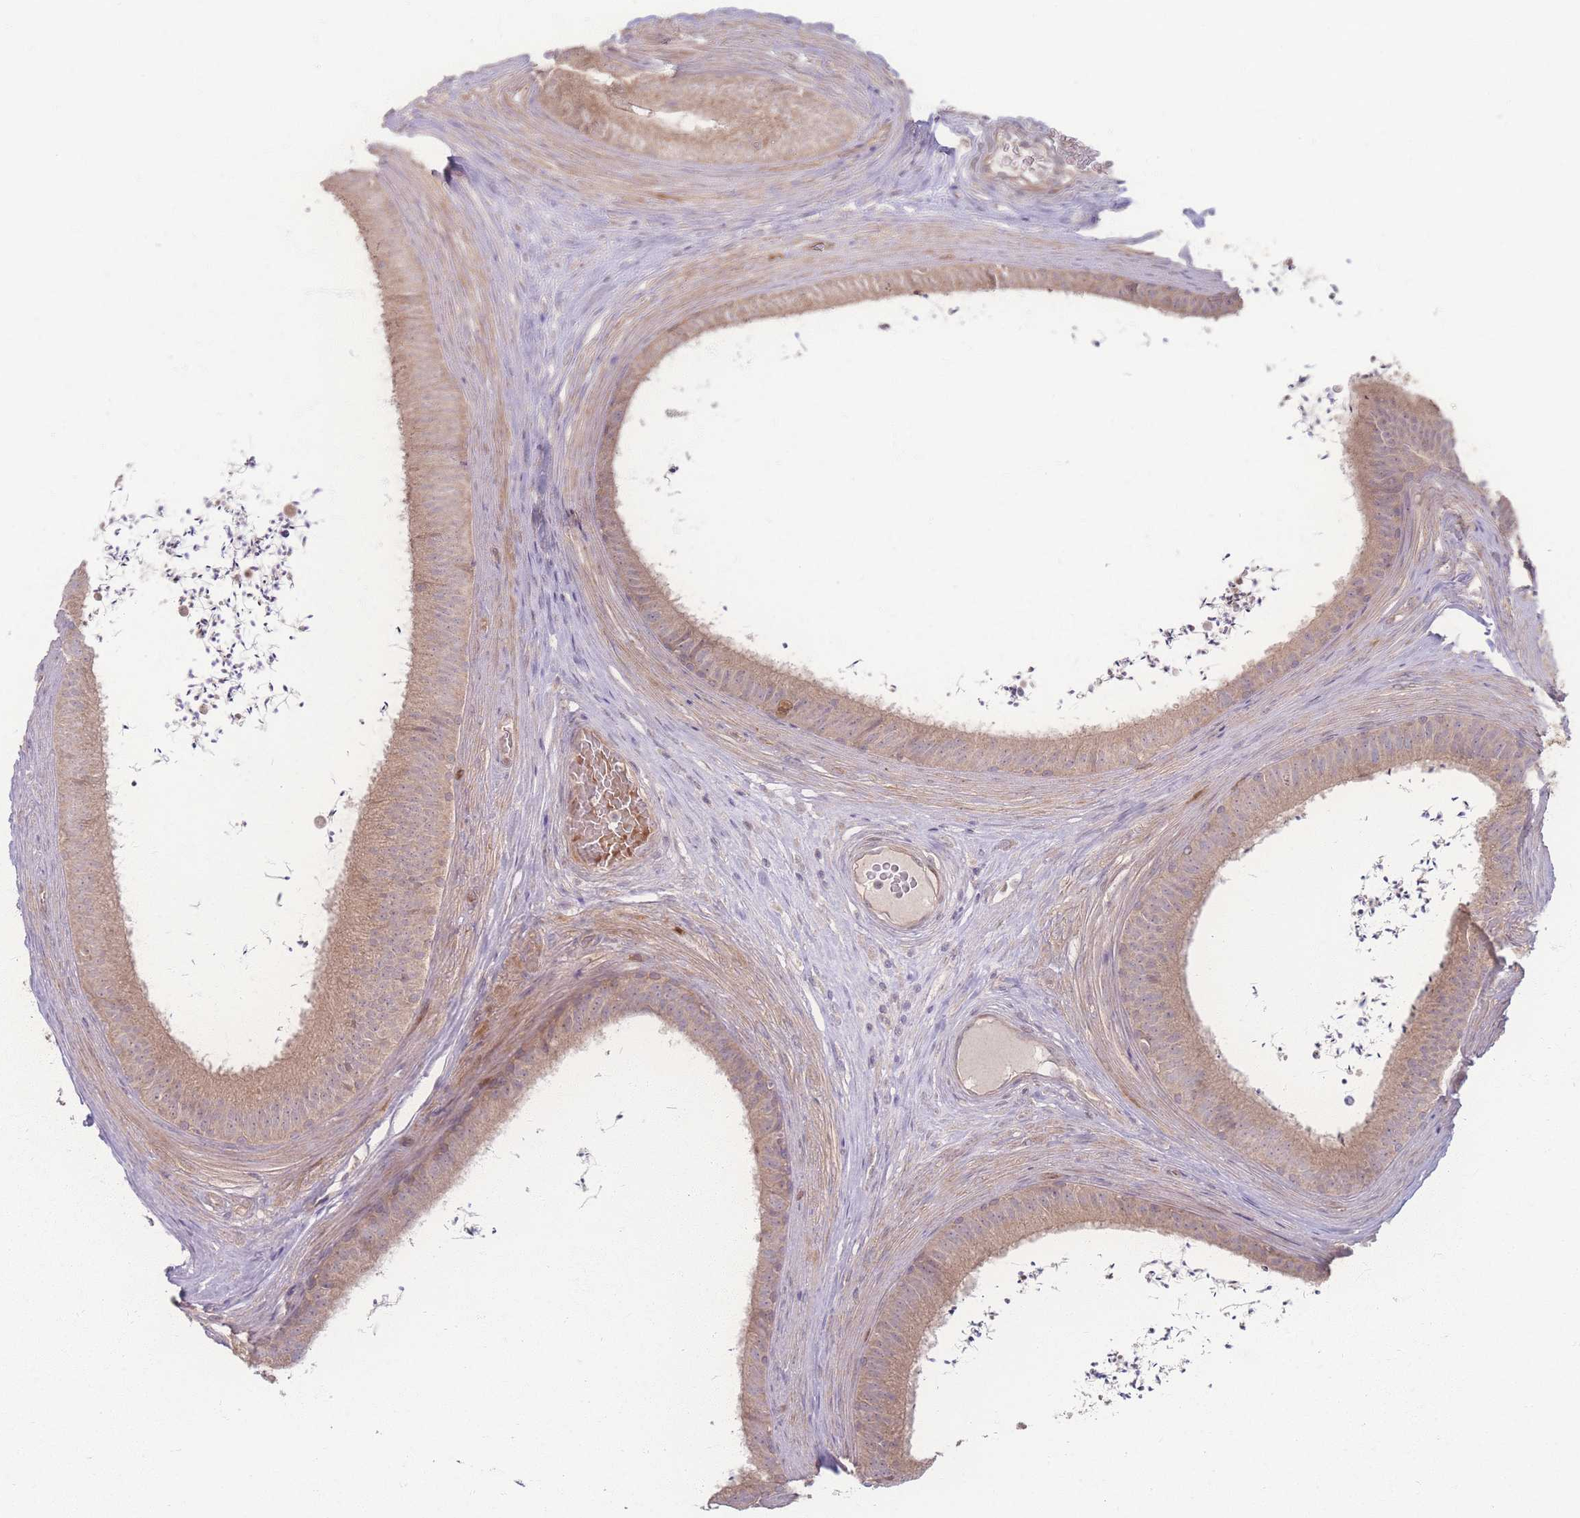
{"staining": {"intensity": "moderate", "quantity": ">75%", "location": "cytoplasmic/membranous"}, "tissue": "epididymis", "cell_type": "Glandular cells", "image_type": "normal", "snomed": [{"axis": "morphology", "description": "Normal tissue, NOS"}, {"axis": "topography", "description": "Testis"}, {"axis": "topography", "description": "Epididymis"}], "caption": "DAB immunohistochemical staining of unremarkable human epididymis exhibits moderate cytoplasmic/membranous protein expression in about >75% of glandular cells.", "gene": "INSR", "patient": {"sex": "male", "age": 41}}